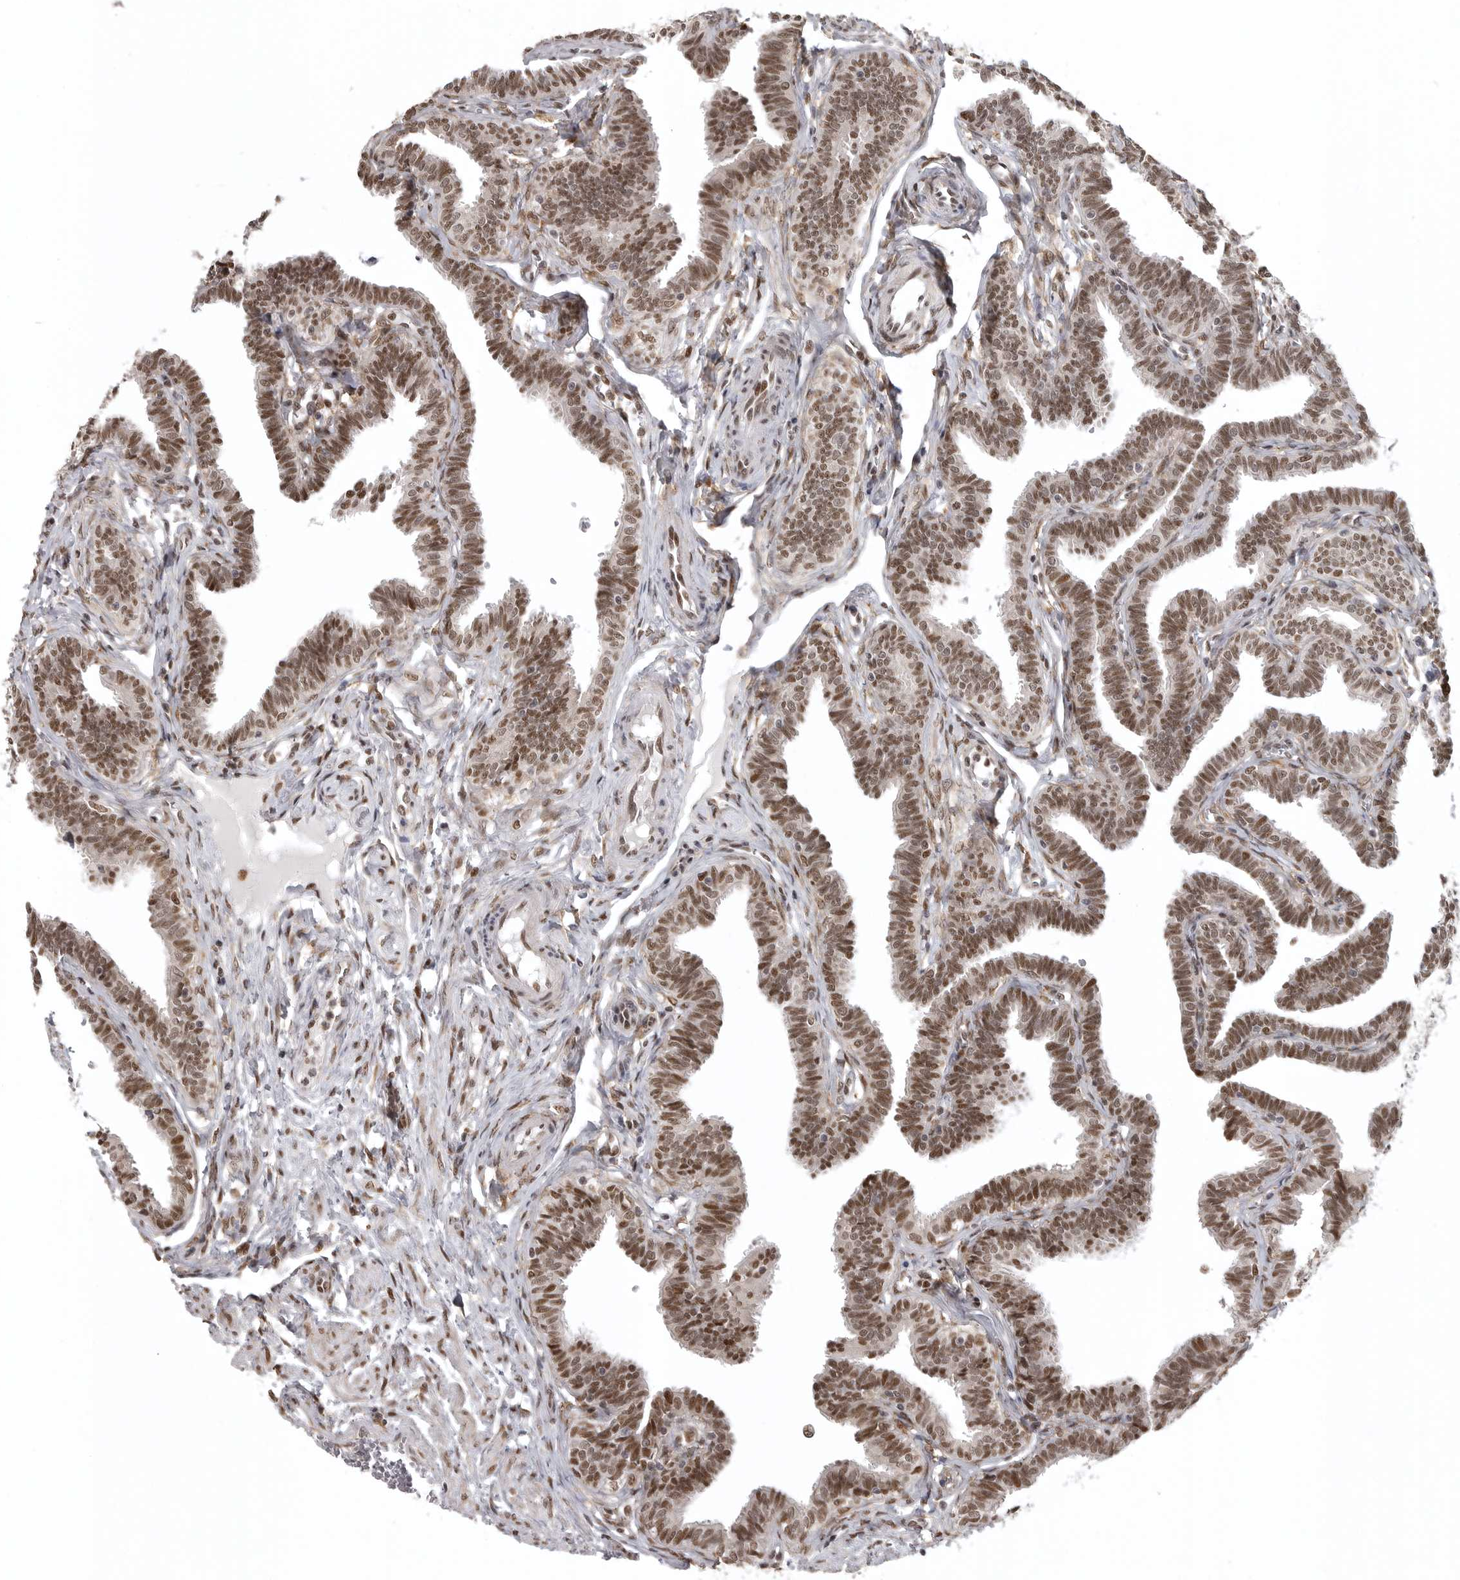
{"staining": {"intensity": "strong", "quantity": ">75%", "location": "nuclear"}, "tissue": "fallopian tube", "cell_type": "Glandular cells", "image_type": "normal", "snomed": [{"axis": "morphology", "description": "Normal tissue, NOS"}, {"axis": "topography", "description": "Fallopian tube"}, {"axis": "topography", "description": "Ovary"}], "caption": "Benign fallopian tube was stained to show a protein in brown. There is high levels of strong nuclear expression in approximately >75% of glandular cells.", "gene": "ISG20L2", "patient": {"sex": "female", "age": 23}}